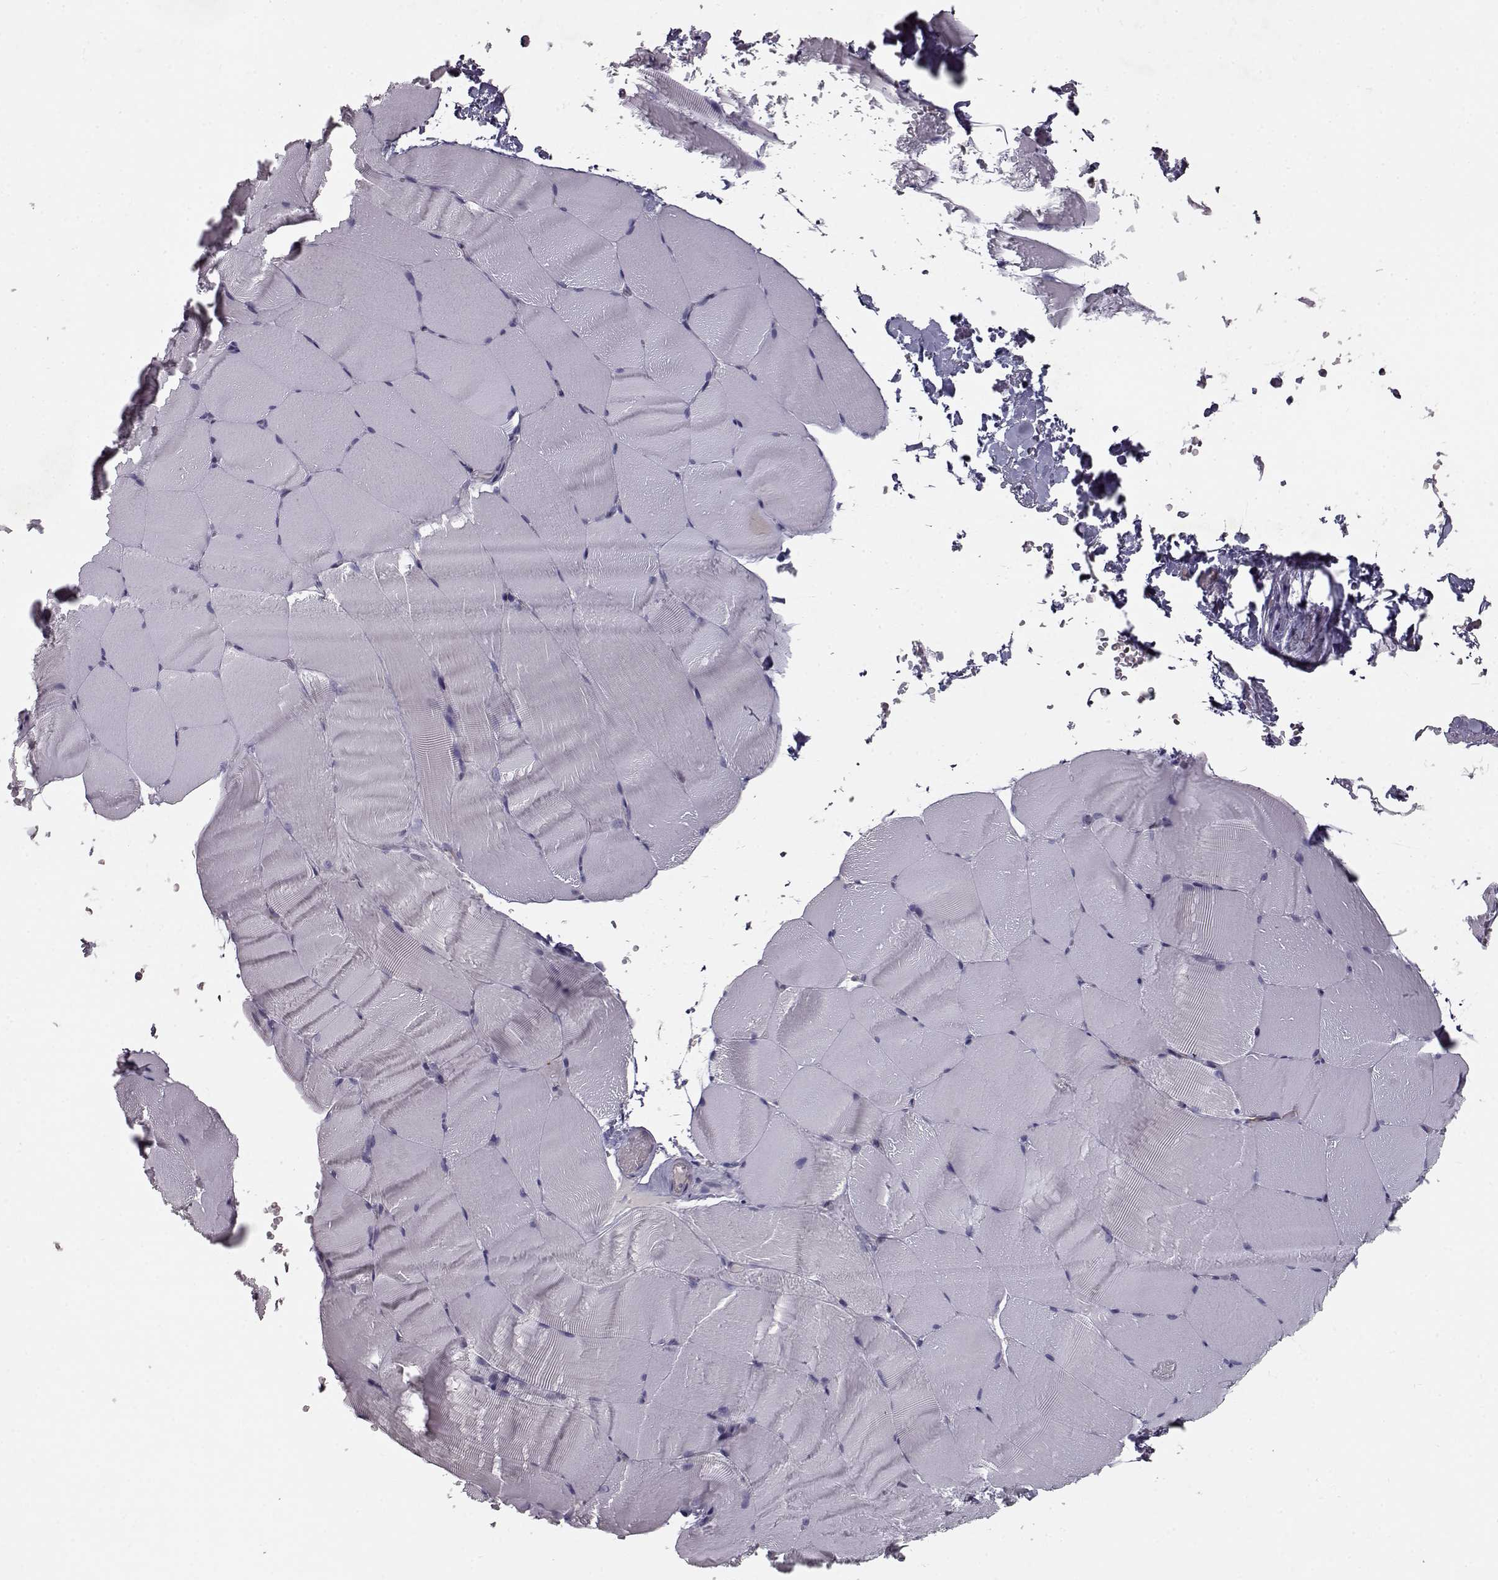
{"staining": {"intensity": "negative", "quantity": "none", "location": "none"}, "tissue": "skeletal muscle", "cell_type": "Myocytes", "image_type": "normal", "snomed": [{"axis": "morphology", "description": "Normal tissue, NOS"}, {"axis": "topography", "description": "Skeletal muscle"}], "caption": "DAB immunohistochemical staining of normal human skeletal muscle displays no significant positivity in myocytes.", "gene": "RANBP1", "patient": {"sex": "female", "age": 37}}